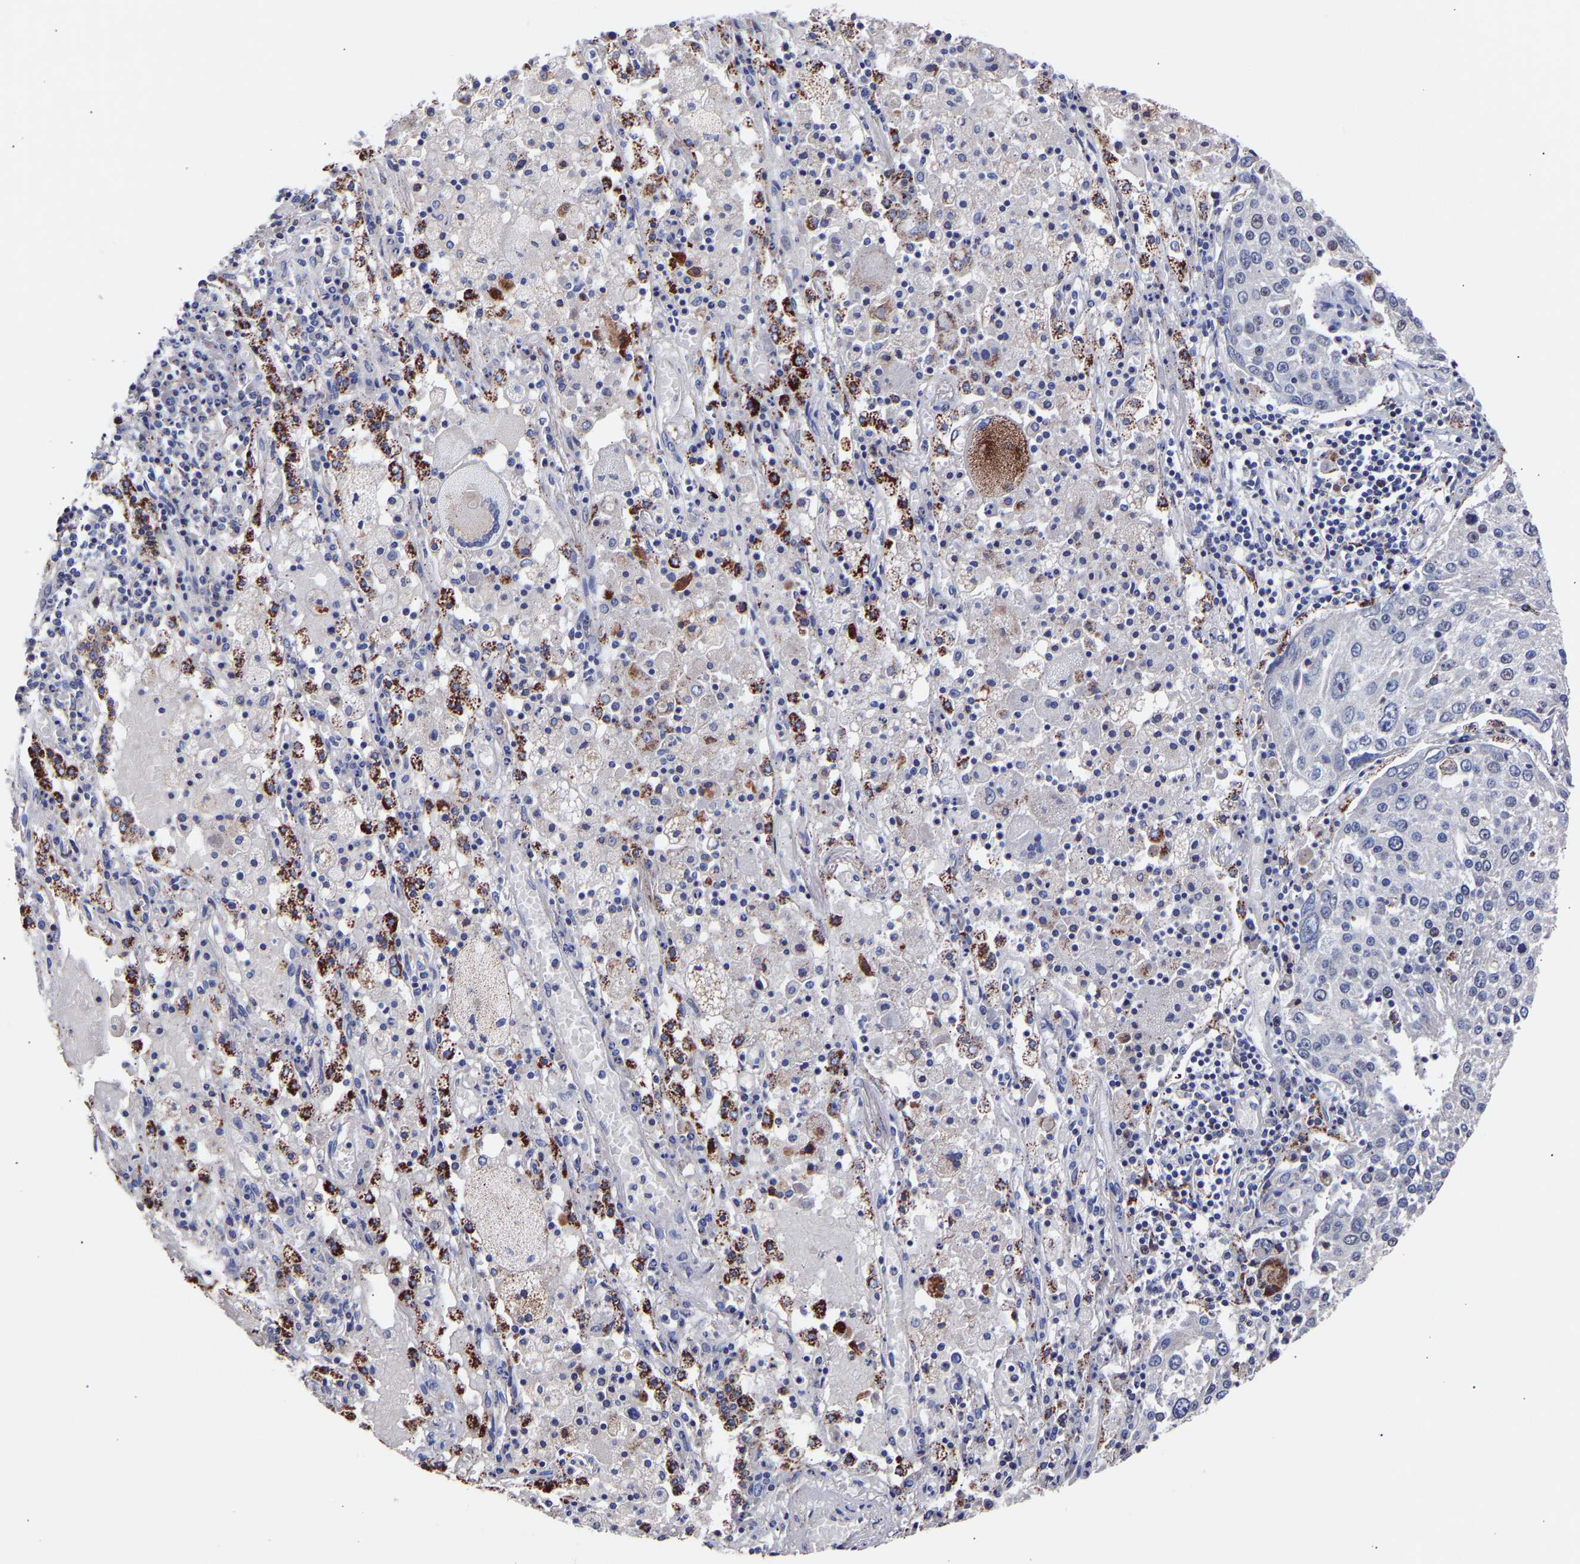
{"staining": {"intensity": "weak", "quantity": "<25%", "location": "nuclear"}, "tissue": "lung cancer", "cell_type": "Tumor cells", "image_type": "cancer", "snomed": [{"axis": "morphology", "description": "Squamous cell carcinoma, NOS"}, {"axis": "topography", "description": "Lung"}], "caption": "The image reveals no significant positivity in tumor cells of lung squamous cell carcinoma.", "gene": "SEM1", "patient": {"sex": "male", "age": 65}}